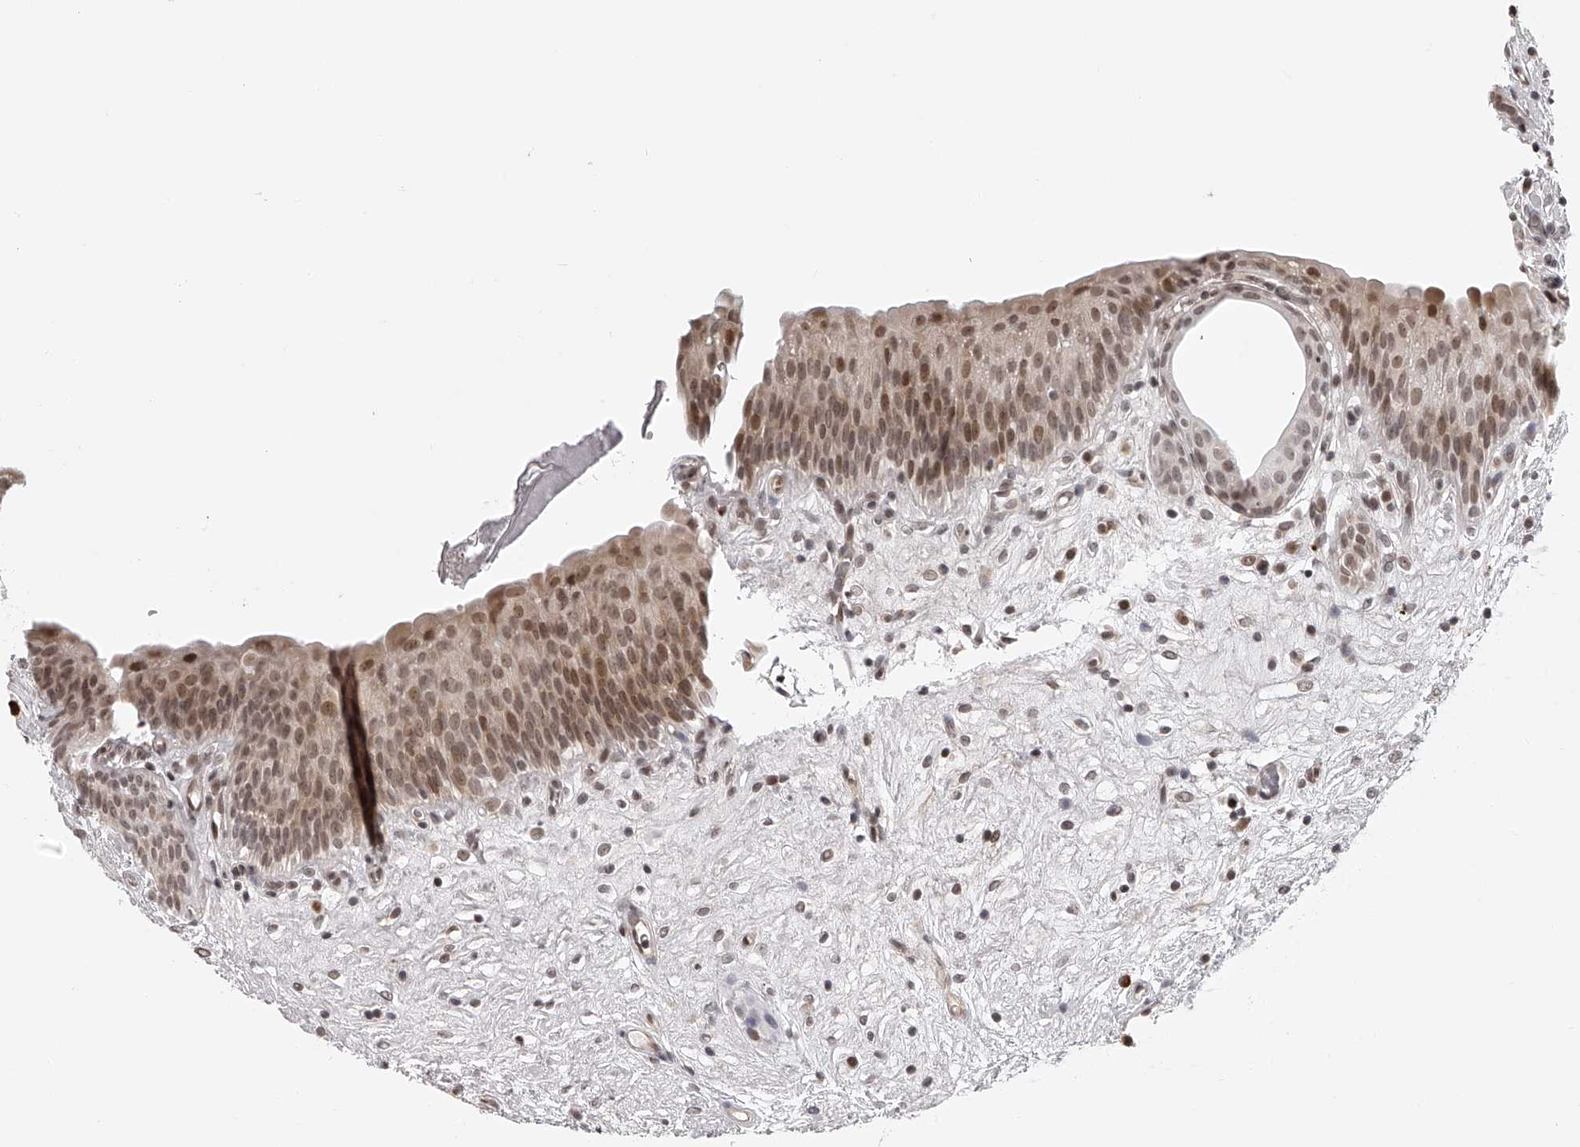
{"staining": {"intensity": "moderate", "quantity": ">75%", "location": "cytoplasmic/membranous,nuclear"}, "tissue": "urinary bladder", "cell_type": "Urothelial cells", "image_type": "normal", "snomed": [{"axis": "morphology", "description": "Normal tissue, NOS"}, {"axis": "topography", "description": "Urinary bladder"}], "caption": "DAB immunohistochemical staining of benign urinary bladder displays moderate cytoplasmic/membranous,nuclear protein staining in approximately >75% of urothelial cells.", "gene": "ODF2L", "patient": {"sex": "male", "age": 83}}